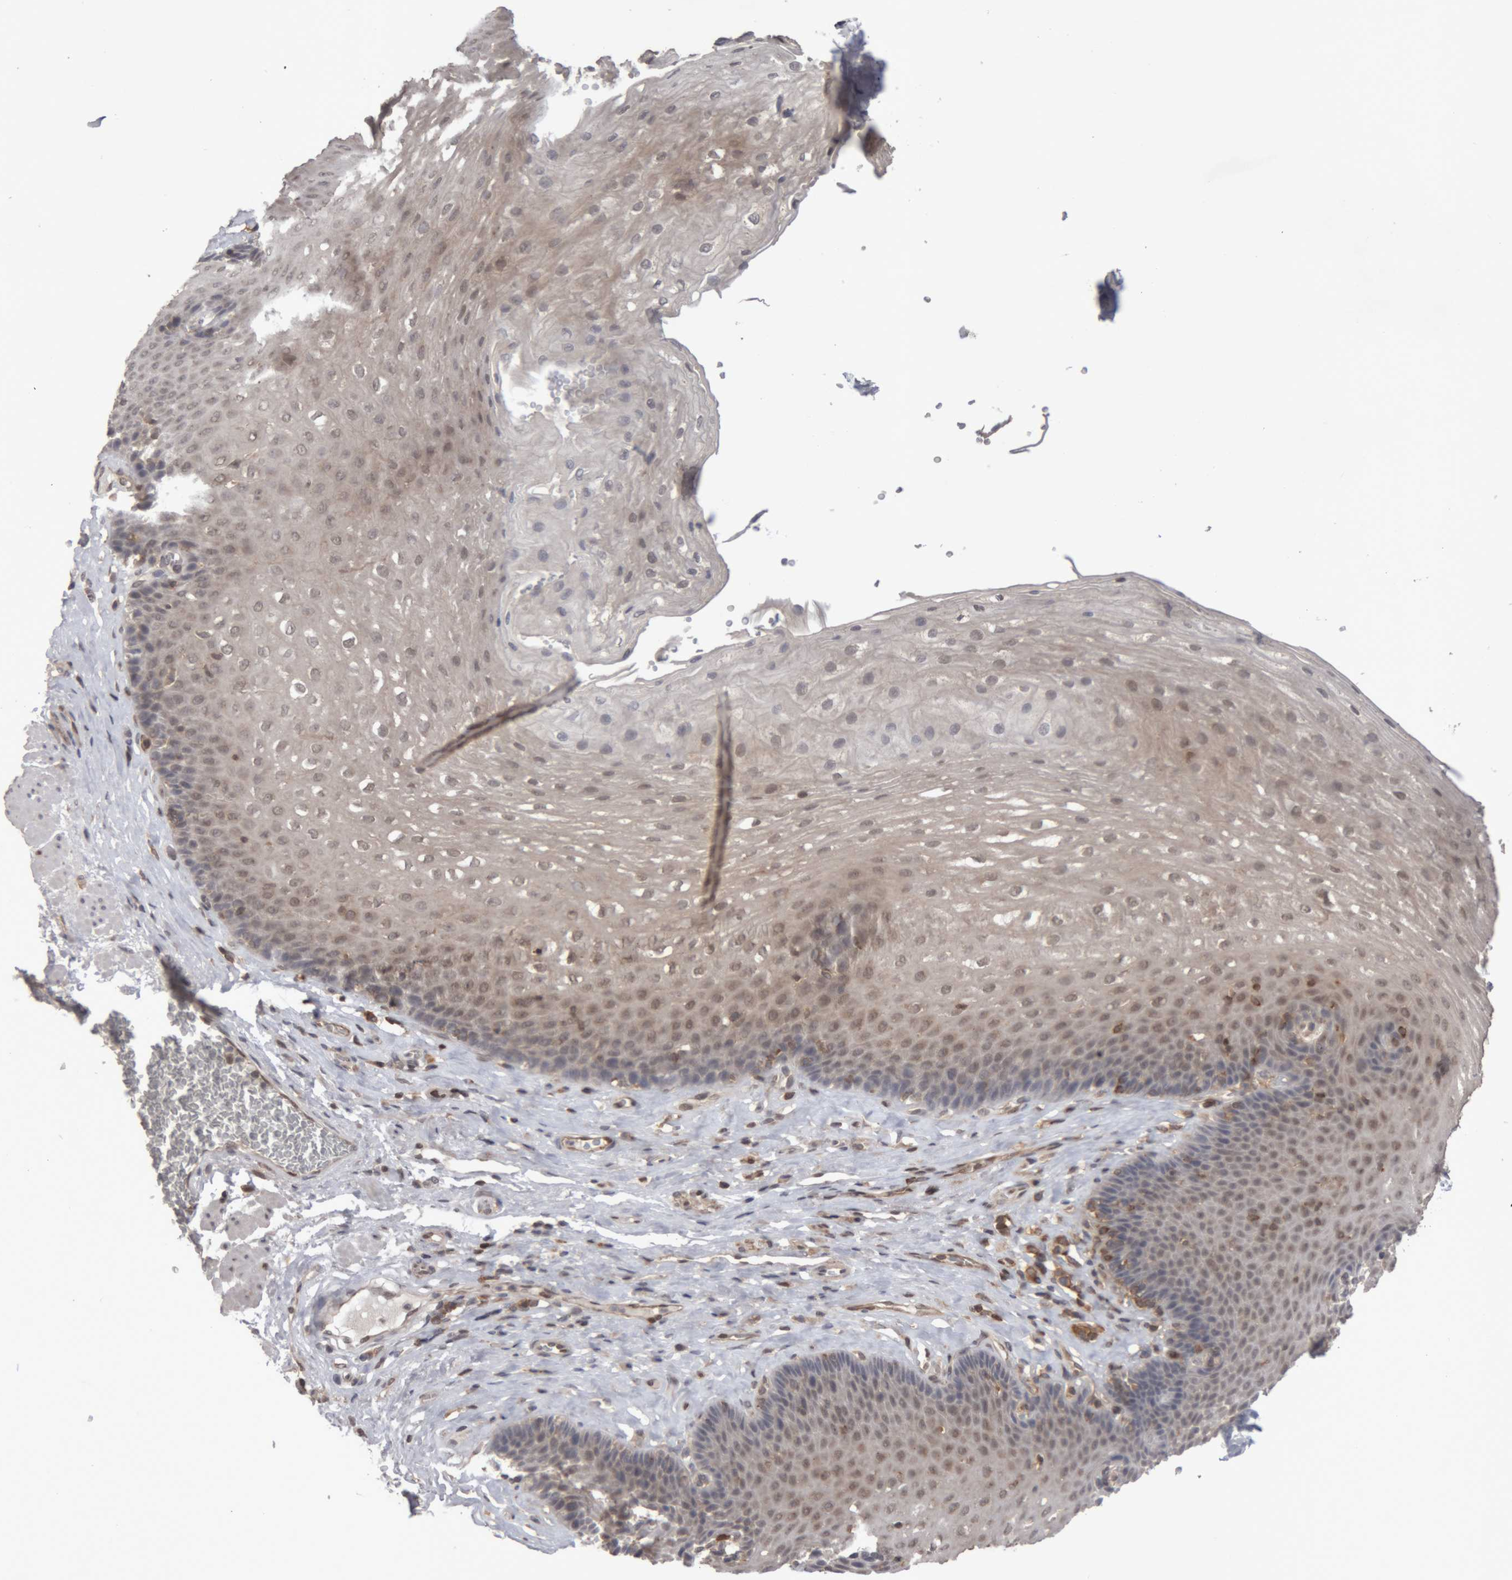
{"staining": {"intensity": "weak", "quantity": "25%-75%", "location": "nuclear"}, "tissue": "esophagus", "cell_type": "Squamous epithelial cells", "image_type": "normal", "snomed": [{"axis": "morphology", "description": "Normal tissue, NOS"}, {"axis": "topography", "description": "Esophagus"}], "caption": "Esophagus stained with DAB IHC reveals low levels of weak nuclear expression in approximately 25%-75% of squamous epithelial cells. The staining was performed using DAB to visualize the protein expression in brown, while the nuclei were stained in blue with hematoxylin (Magnification: 20x).", "gene": "NFATC2", "patient": {"sex": "female", "age": 66}}